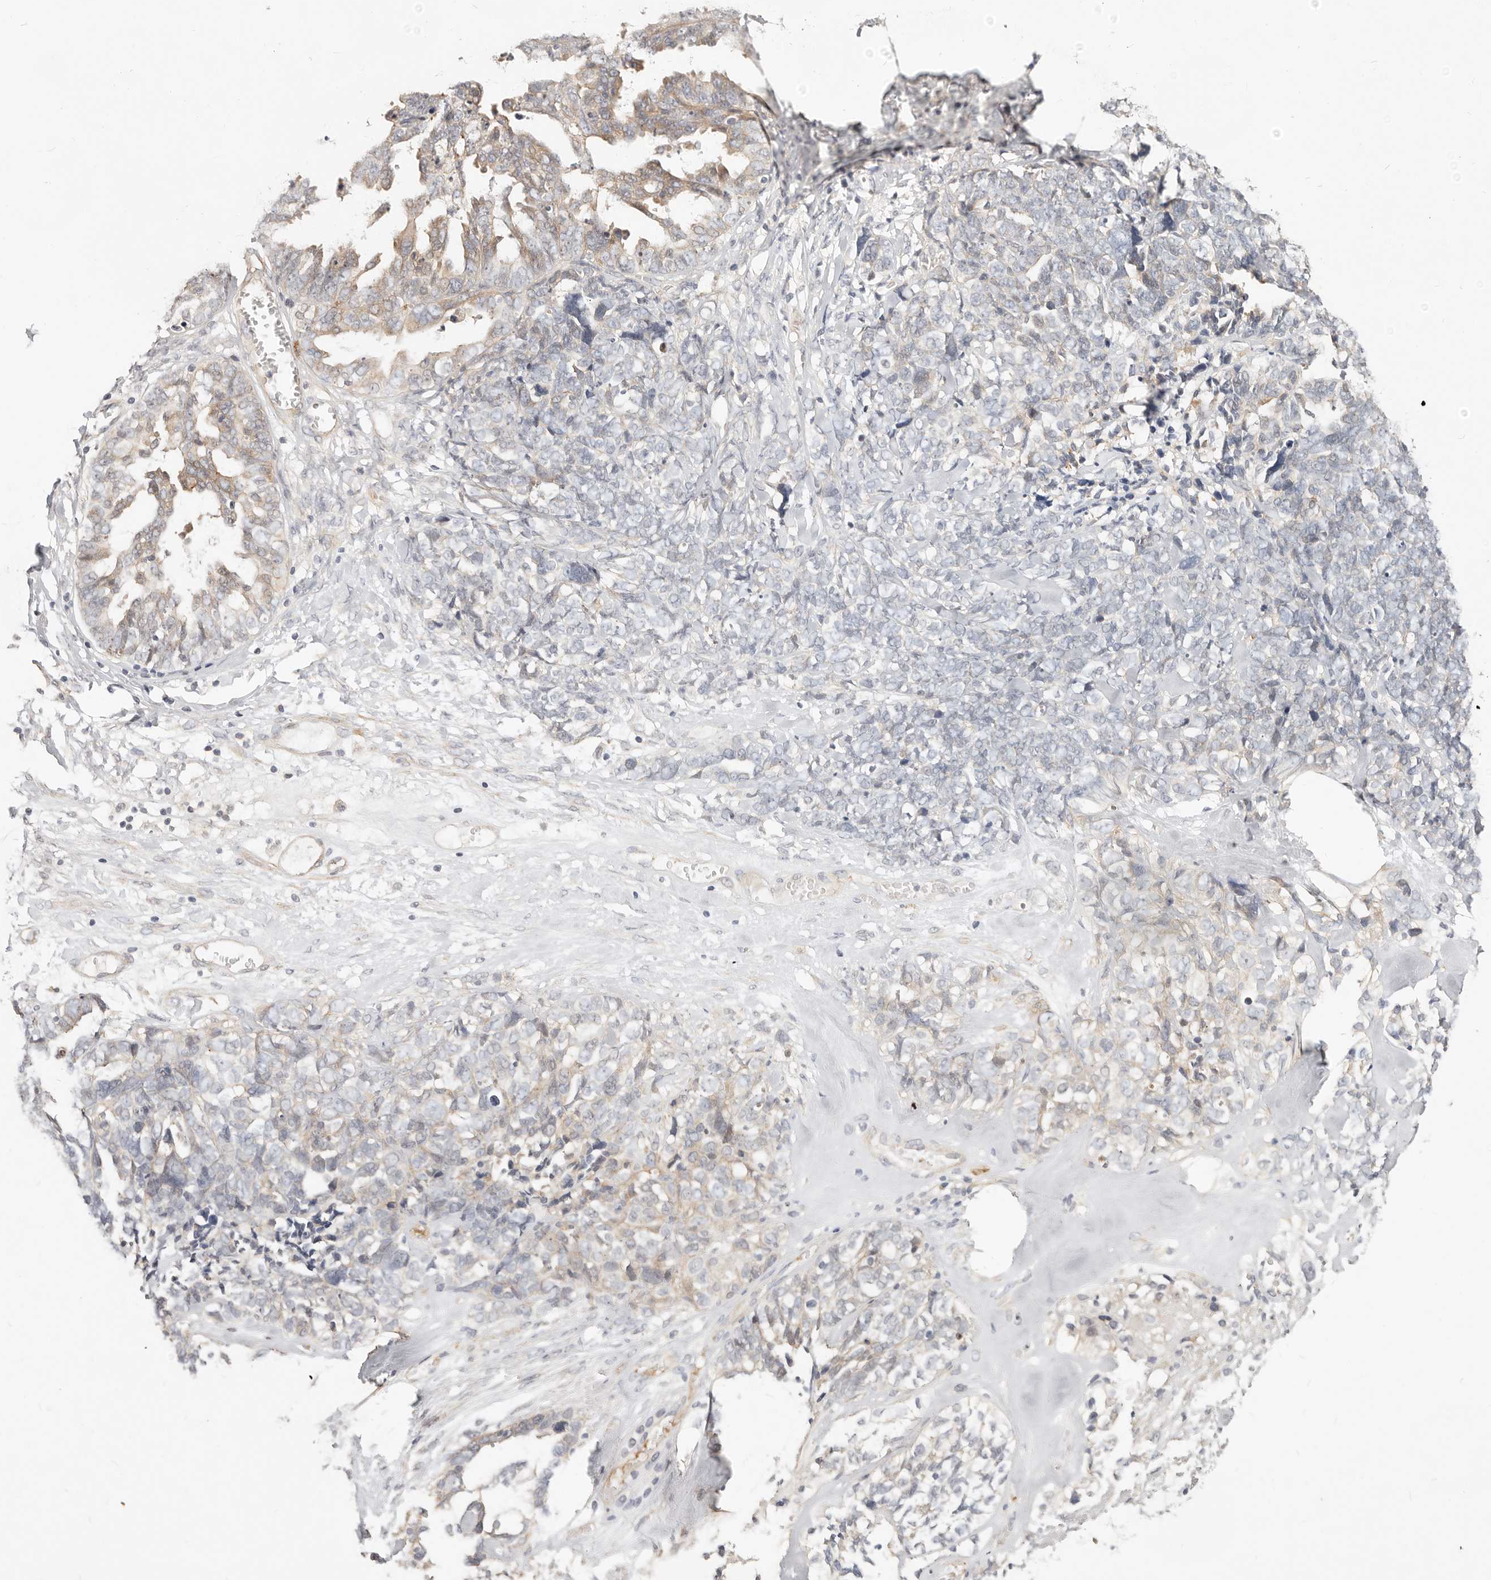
{"staining": {"intensity": "weak", "quantity": "<25%", "location": "cytoplasmic/membranous"}, "tissue": "ovarian cancer", "cell_type": "Tumor cells", "image_type": "cancer", "snomed": [{"axis": "morphology", "description": "Cystadenocarcinoma, serous, NOS"}, {"axis": "topography", "description": "Ovary"}], "caption": "Serous cystadenocarcinoma (ovarian) stained for a protein using immunohistochemistry demonstrates no expression tumor cells.", "gene": "ZRANB1", "patient": {"sex": "female", "age": 79}}